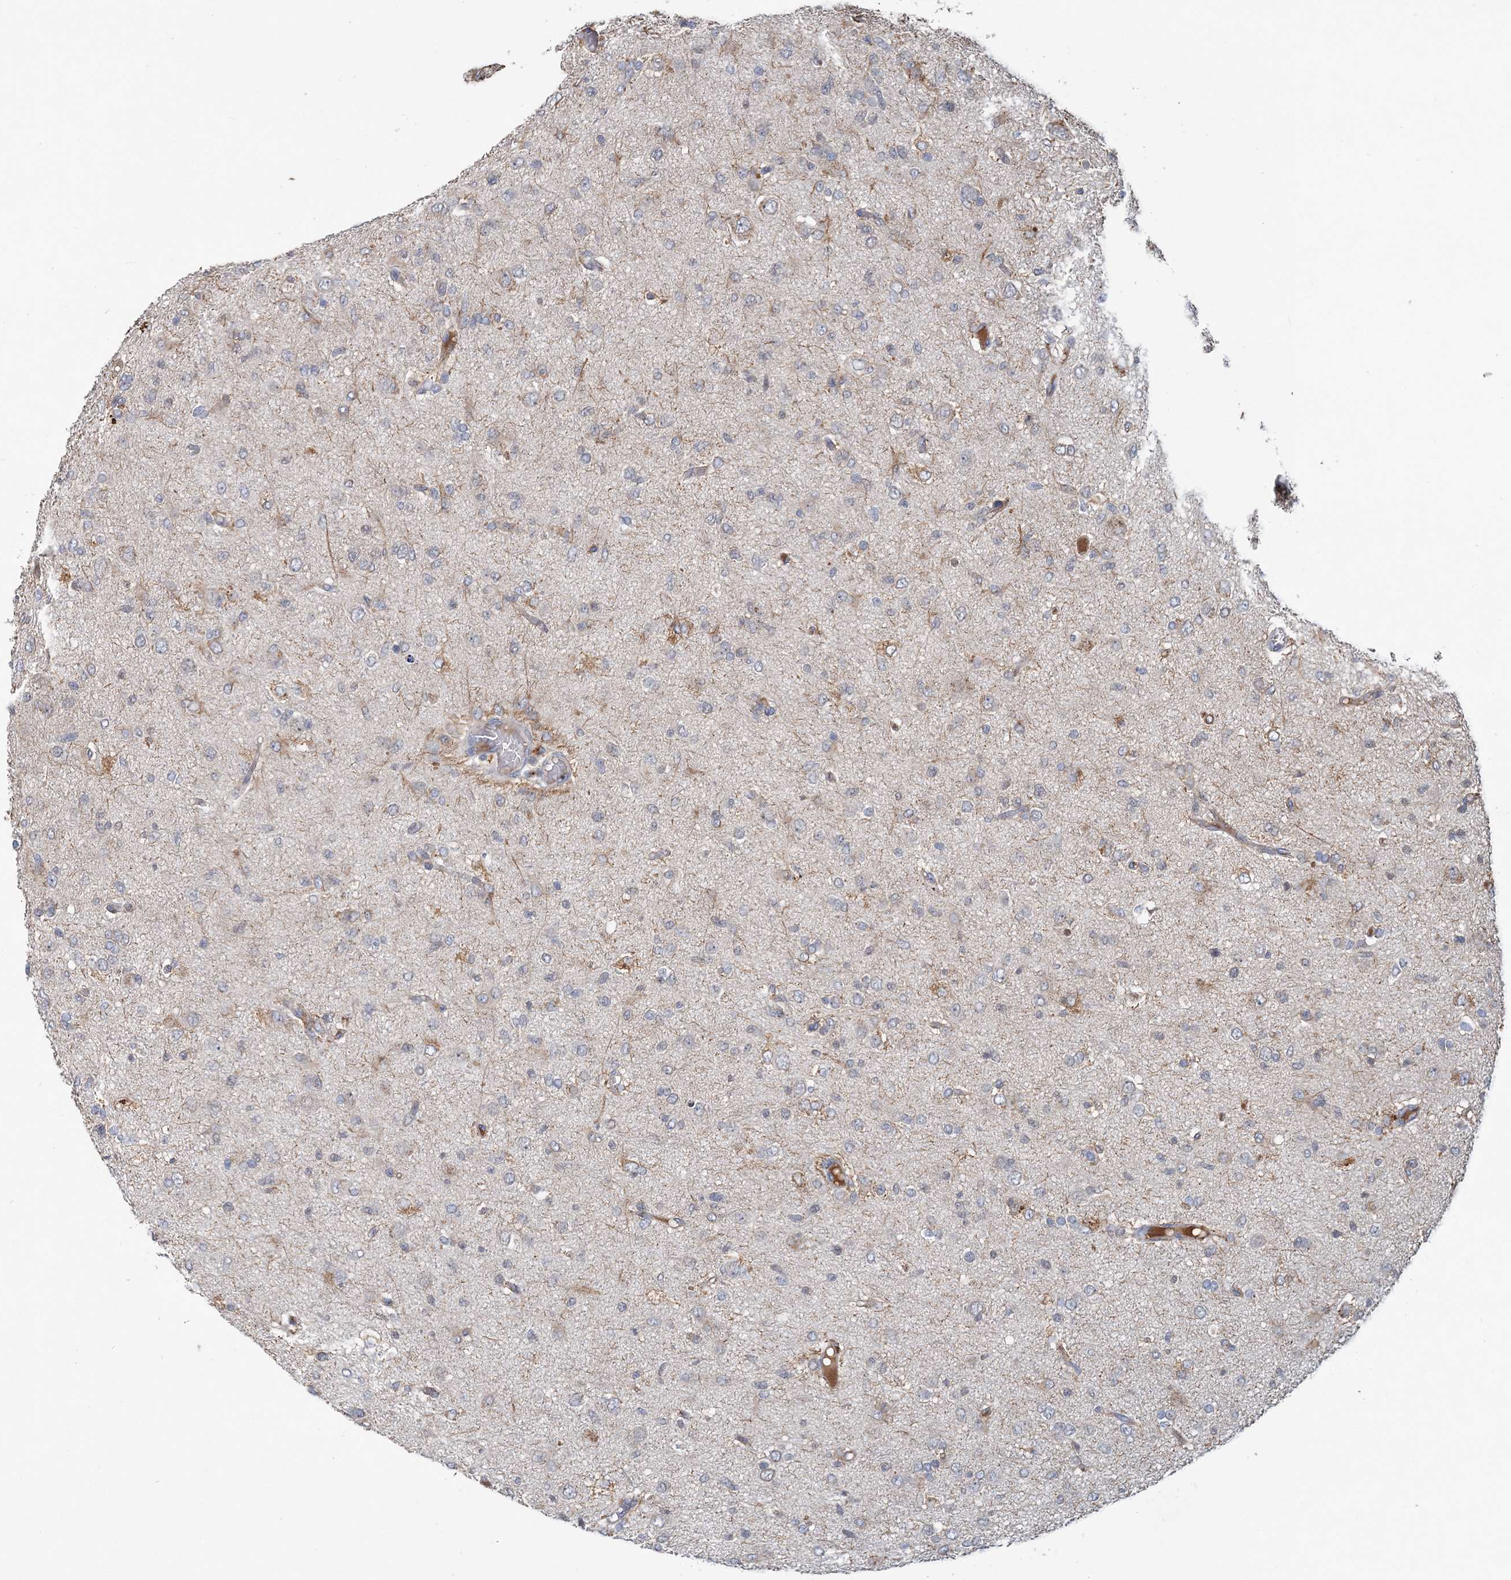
{"staining": {"intensity": "negative", "quantity": "none", "location": "none"}, "tissue": "glioma", "cell_type": "Tumor cells", "image_type": "cancer", "snomed": [{"axis": "morphology", "description": "Glioma, malignant, High grade"}, {"axis": "topography", "description": "Brain"}], "caption": "This is a image of immunohistochemistry (IHC) staining of glioma, which shows no staining in tumor cells. (Brightfield microscopy of DAB immunohistochemistry at high magnification).", "gene": "RNF25", "patient": {"sex": "female", "age": 59}}